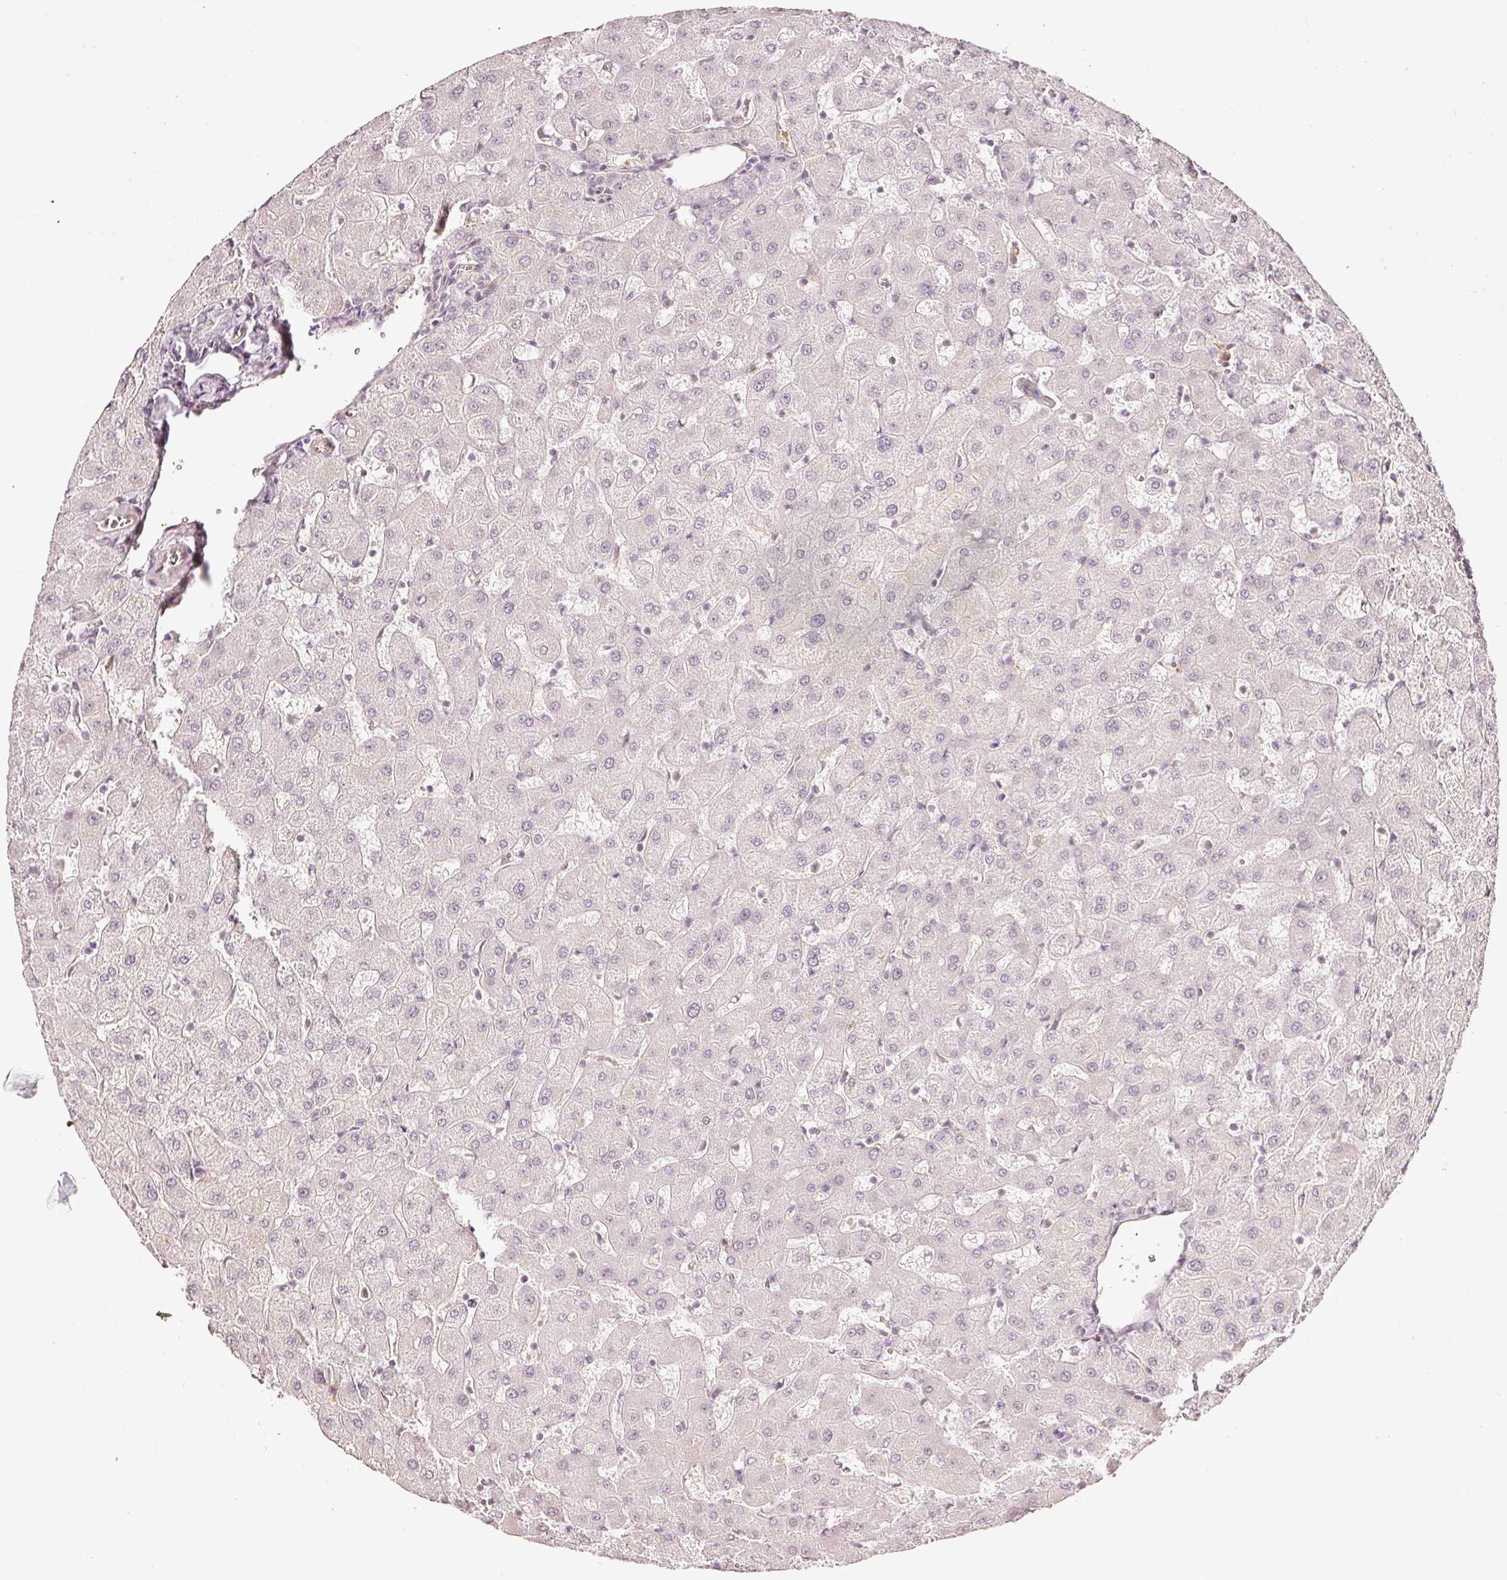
{"staining": {"intensity": "negative", "quantity": "none", "location": "none"}, "tissue": "liver", "cell_type": "Cholangiocytes", "image_type": "normal", "snomed": [{"axis": "morphology", "description": "Normal tissue, NOS"}, {"axis": "topography", "description": "Liver"}], "caption": "There is no significant expression in cholangiocytes of liver. The staining was performed using DAB to visualize the protein expression in brown, while the nuclei were stained in blue with hematoxylin (Magnification: 20x).", "gene": "DRD2", "patient": {"sex": "female", "age": 63}}